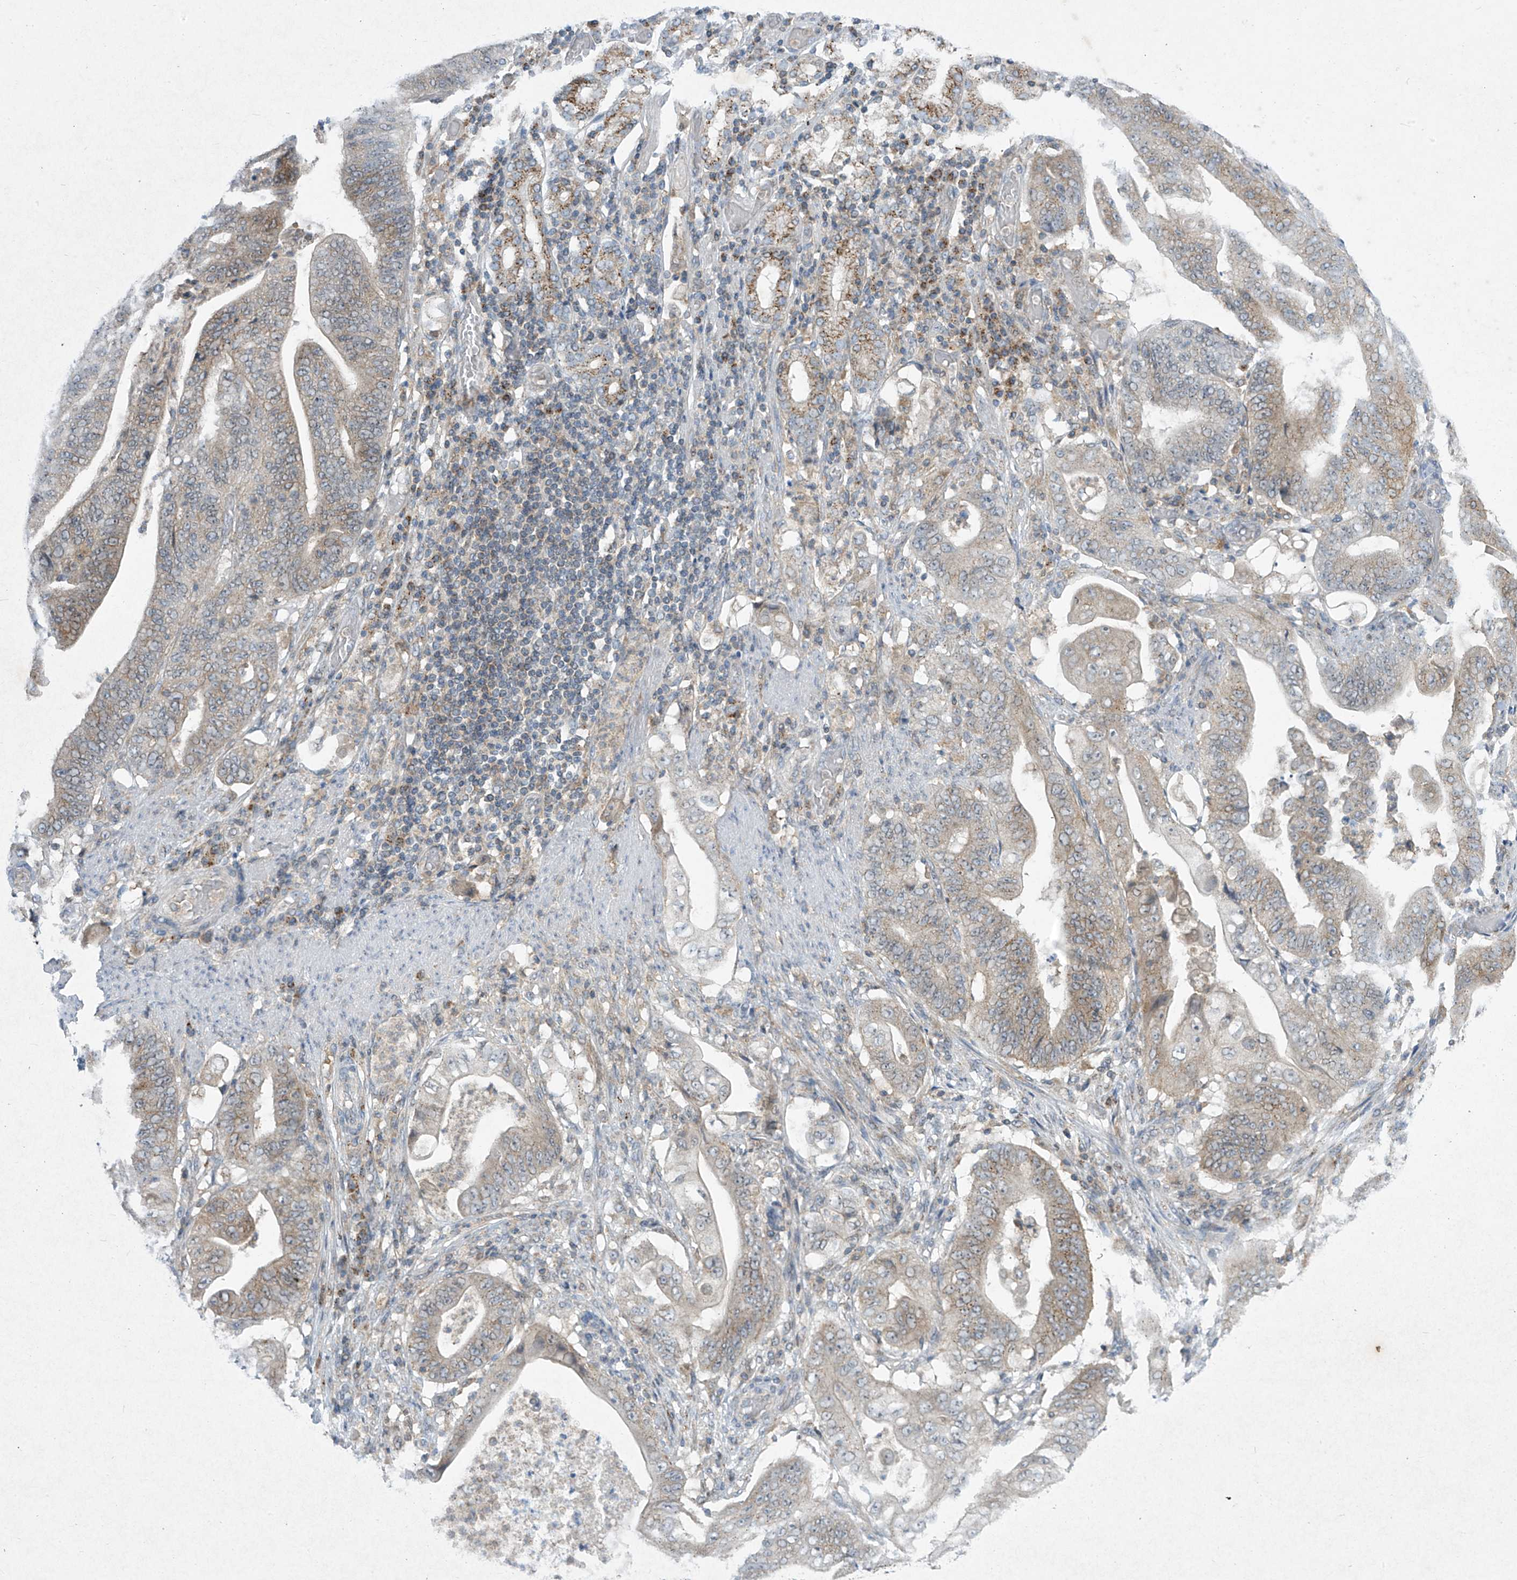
{"staining": {"intensity": "weak", "quantity": "25%-75%", "location": "cytoplasmic/membranous"}, "tissue": "stomach cancer", "cell_type": "Tumor cells", "image_type": "cancer", "snomed": [{"axis": "morphology", "description": "Adenocarcinoma, NOS"}, {"axis": "topography", "description": "Stomach"}], "caption": "Weak cytoplasmic/membranous positivity for a protein is appreciated in about 25%-75% of tumor cells of stomach cancer using IHC.", "gene": "PARVG", "patient": {"sex": "female", "age": 73}}